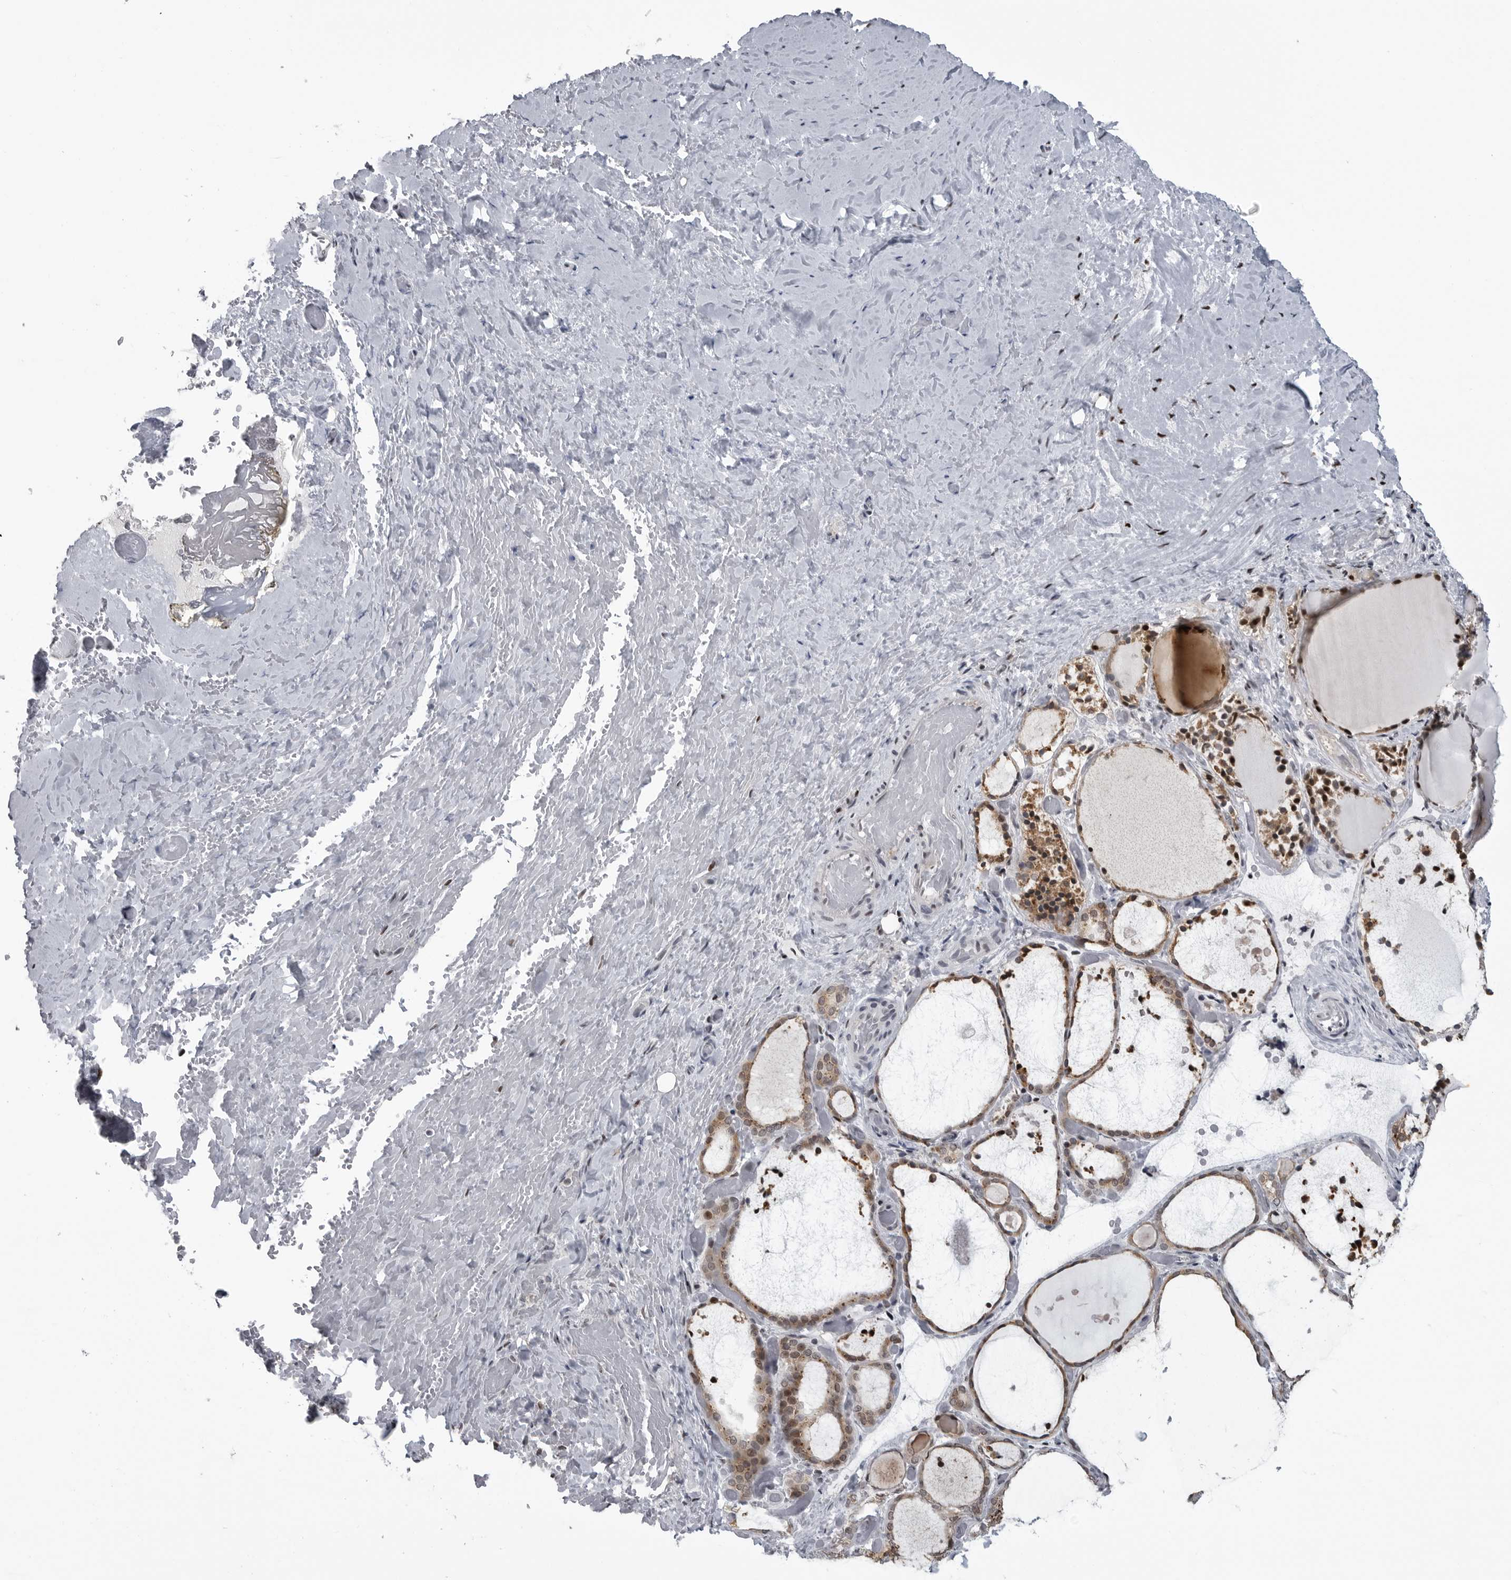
{"staining": {"intensity": "moderate", "quantity": ">75%", "location": "cytoplasmic/membranous,nuclear"}, "tissue": "thyroid gland", "cell_type": "Glandular cells", "image_type": "normal", "snomed": [{"axis": "morphology", "description": "Normal tissue, NOS"}, {"axis": "topography", "description": "Thyroid gland"}], "caption": "IHC histopathology image of benign thyroid gland stained for a protein (brown), which exhibits medium levels of moderate cytoplasmic/membranous,nuclear expression in about >75% of glandular cells.", "gene": "C8orf58", "patient": {"sex": "female", "age": 44}}